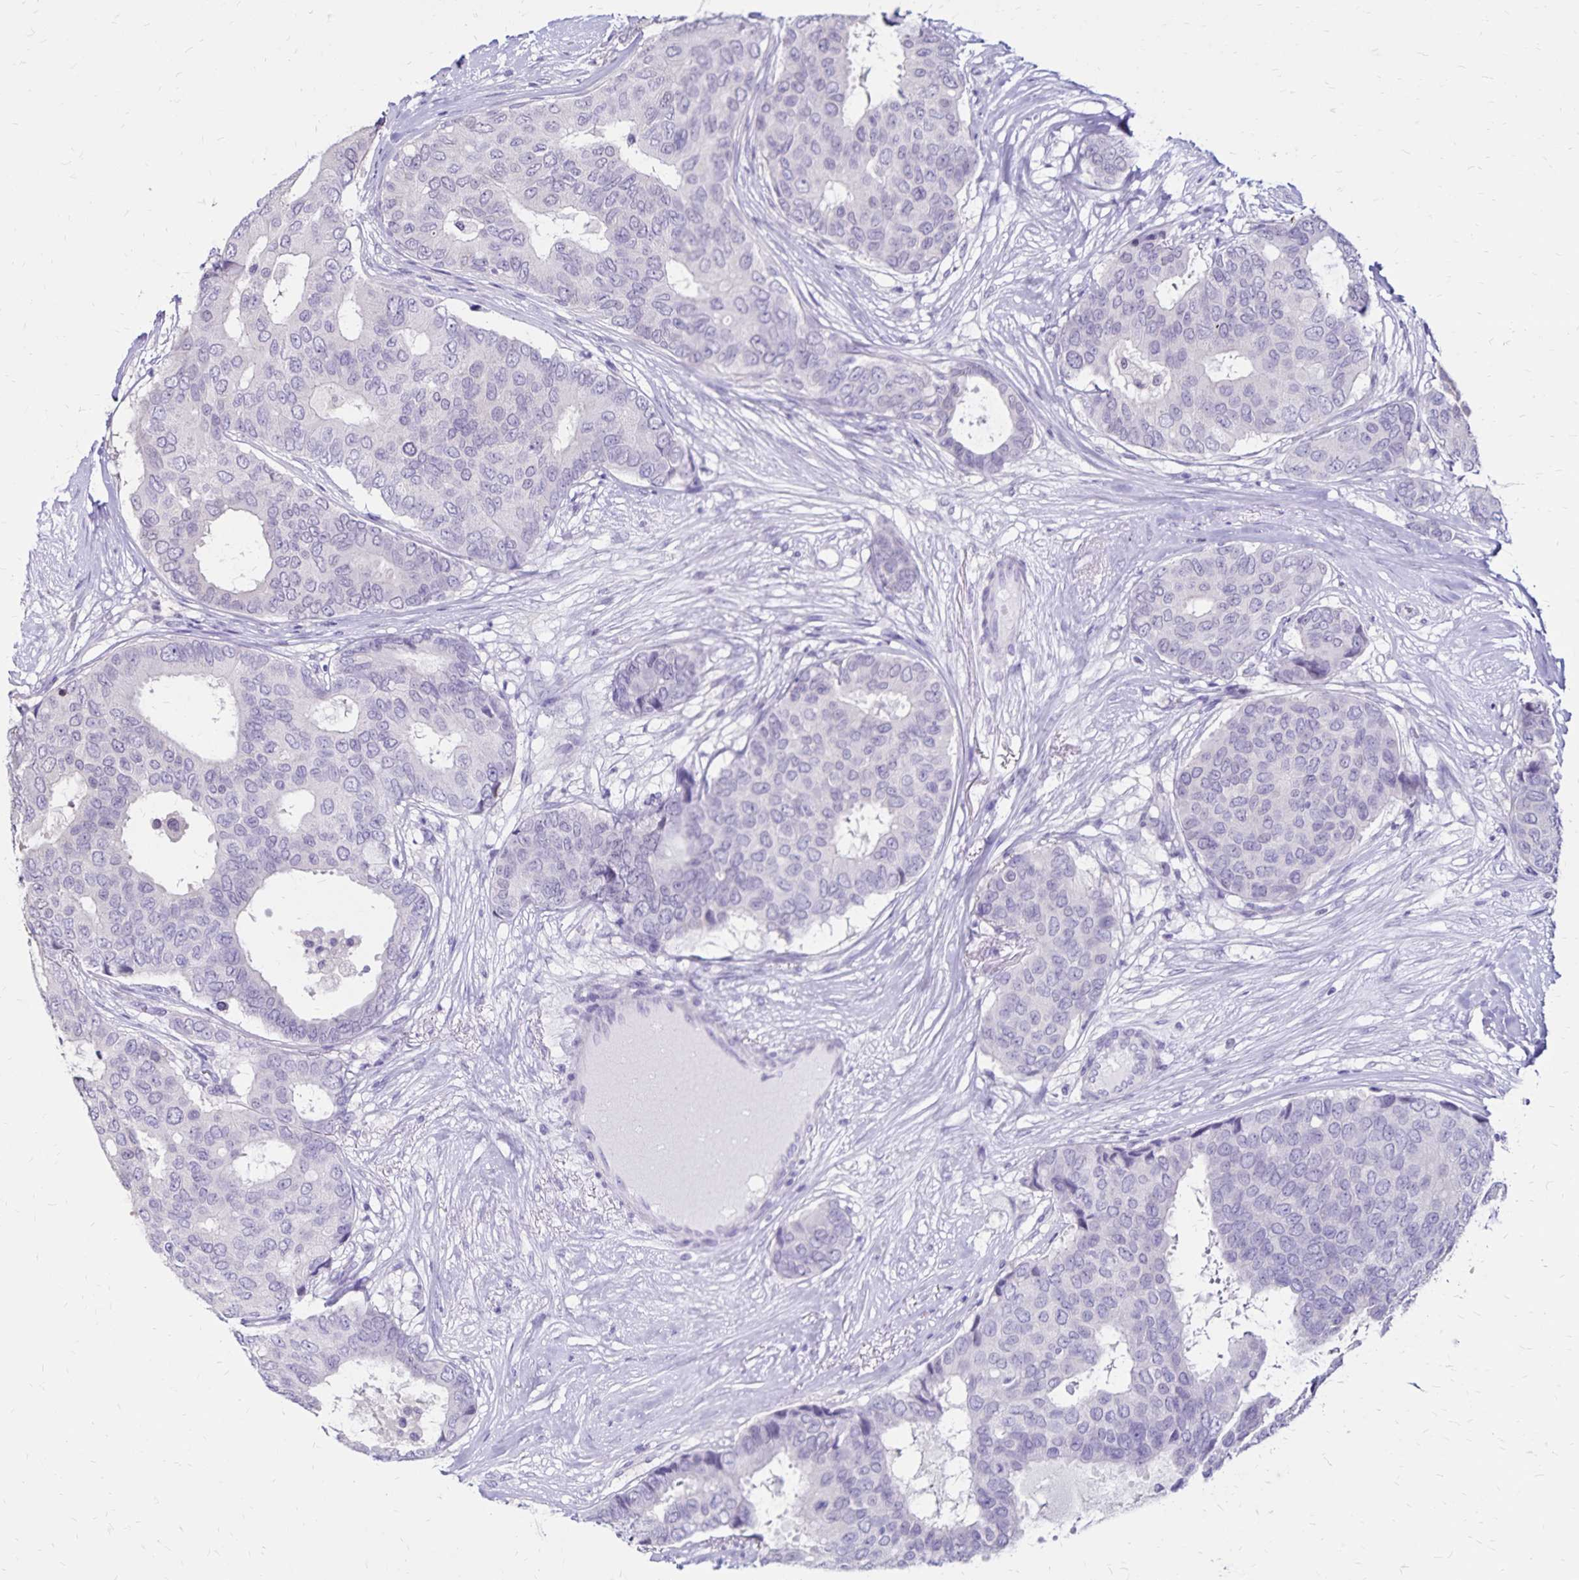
{"staining": {"intensity": "negative", "quantity": "none", "location": "none"}, "tissue": "breast cancer", "cell_type": "Tumor cells", "image_type": "cancer", "snomed": [{"axis": "morphology", "description": "Duct carcinoma"}, {"axis": "topography", "description": "Breast"}], "caption": "Tumor cells show no significant positivity in breast cancer.", "gene": "SH3GL3", "patient": {"sex": "female", "age": 75}}